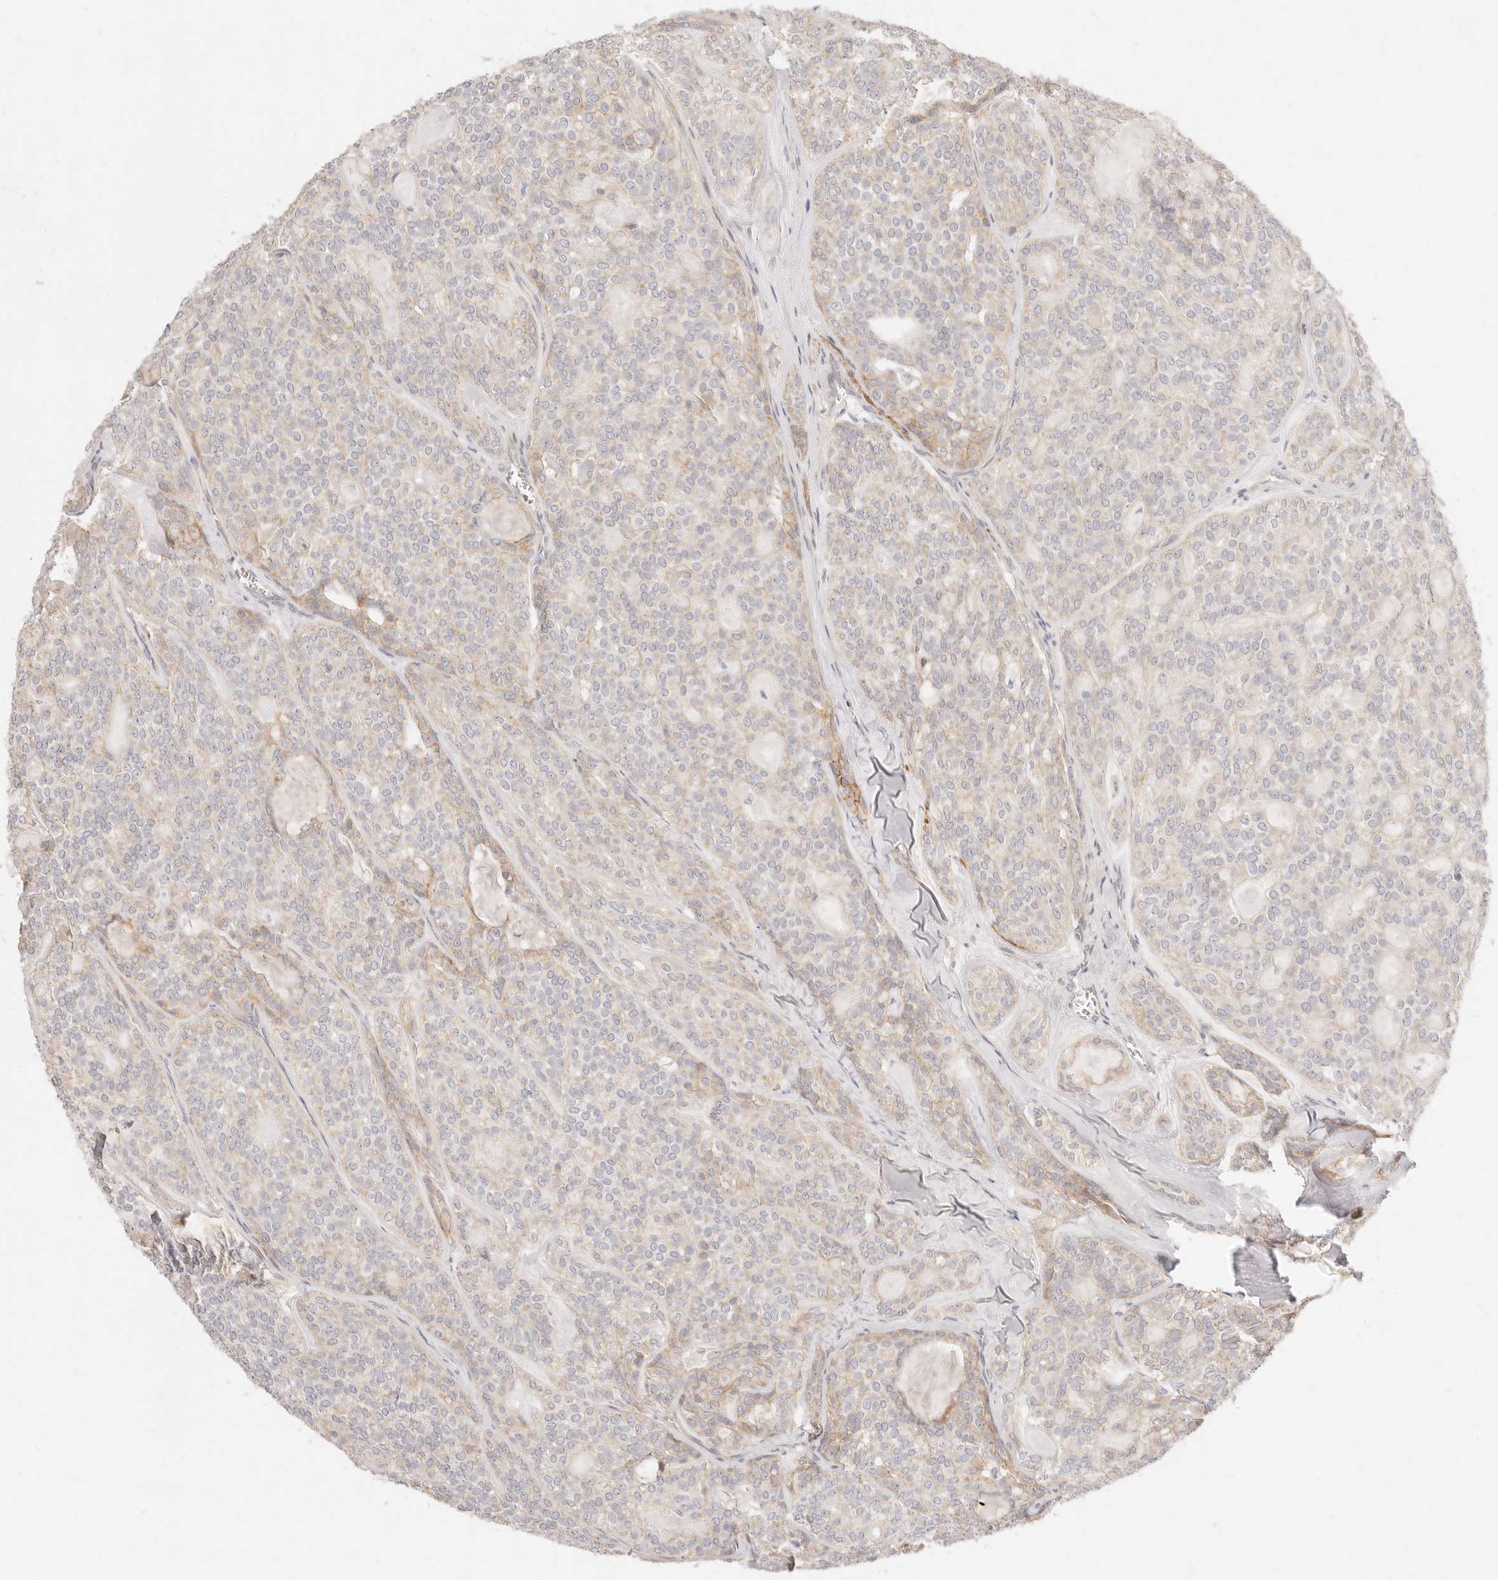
{"staining": {"intensity": "weak", "quantity": "25%-75%", "location": "cytoplasmic/membranous"}, "tissue": "head and neck cancer", "cell_type": "Tumor cells", "image_type": "cancer", "snomed": [{"axis": "morphology", "description": "Adenocarcinoma, NOS"}, {"axis": "topography", "description": "Head-Neck"}], "caption": "Immunohistochemistry (IHC) image of neoplastic tissue: human head and neck cancer (adenocarcinoma) stained using IHC reveals low levels of weak protein expression localized specifically in the cytoplasmic/membranous of tumor cells, appearing as a cytoplasmic/membranous brown color.", "gene": "UBXN10", "patient": {"sex": "male", "age": 66}}